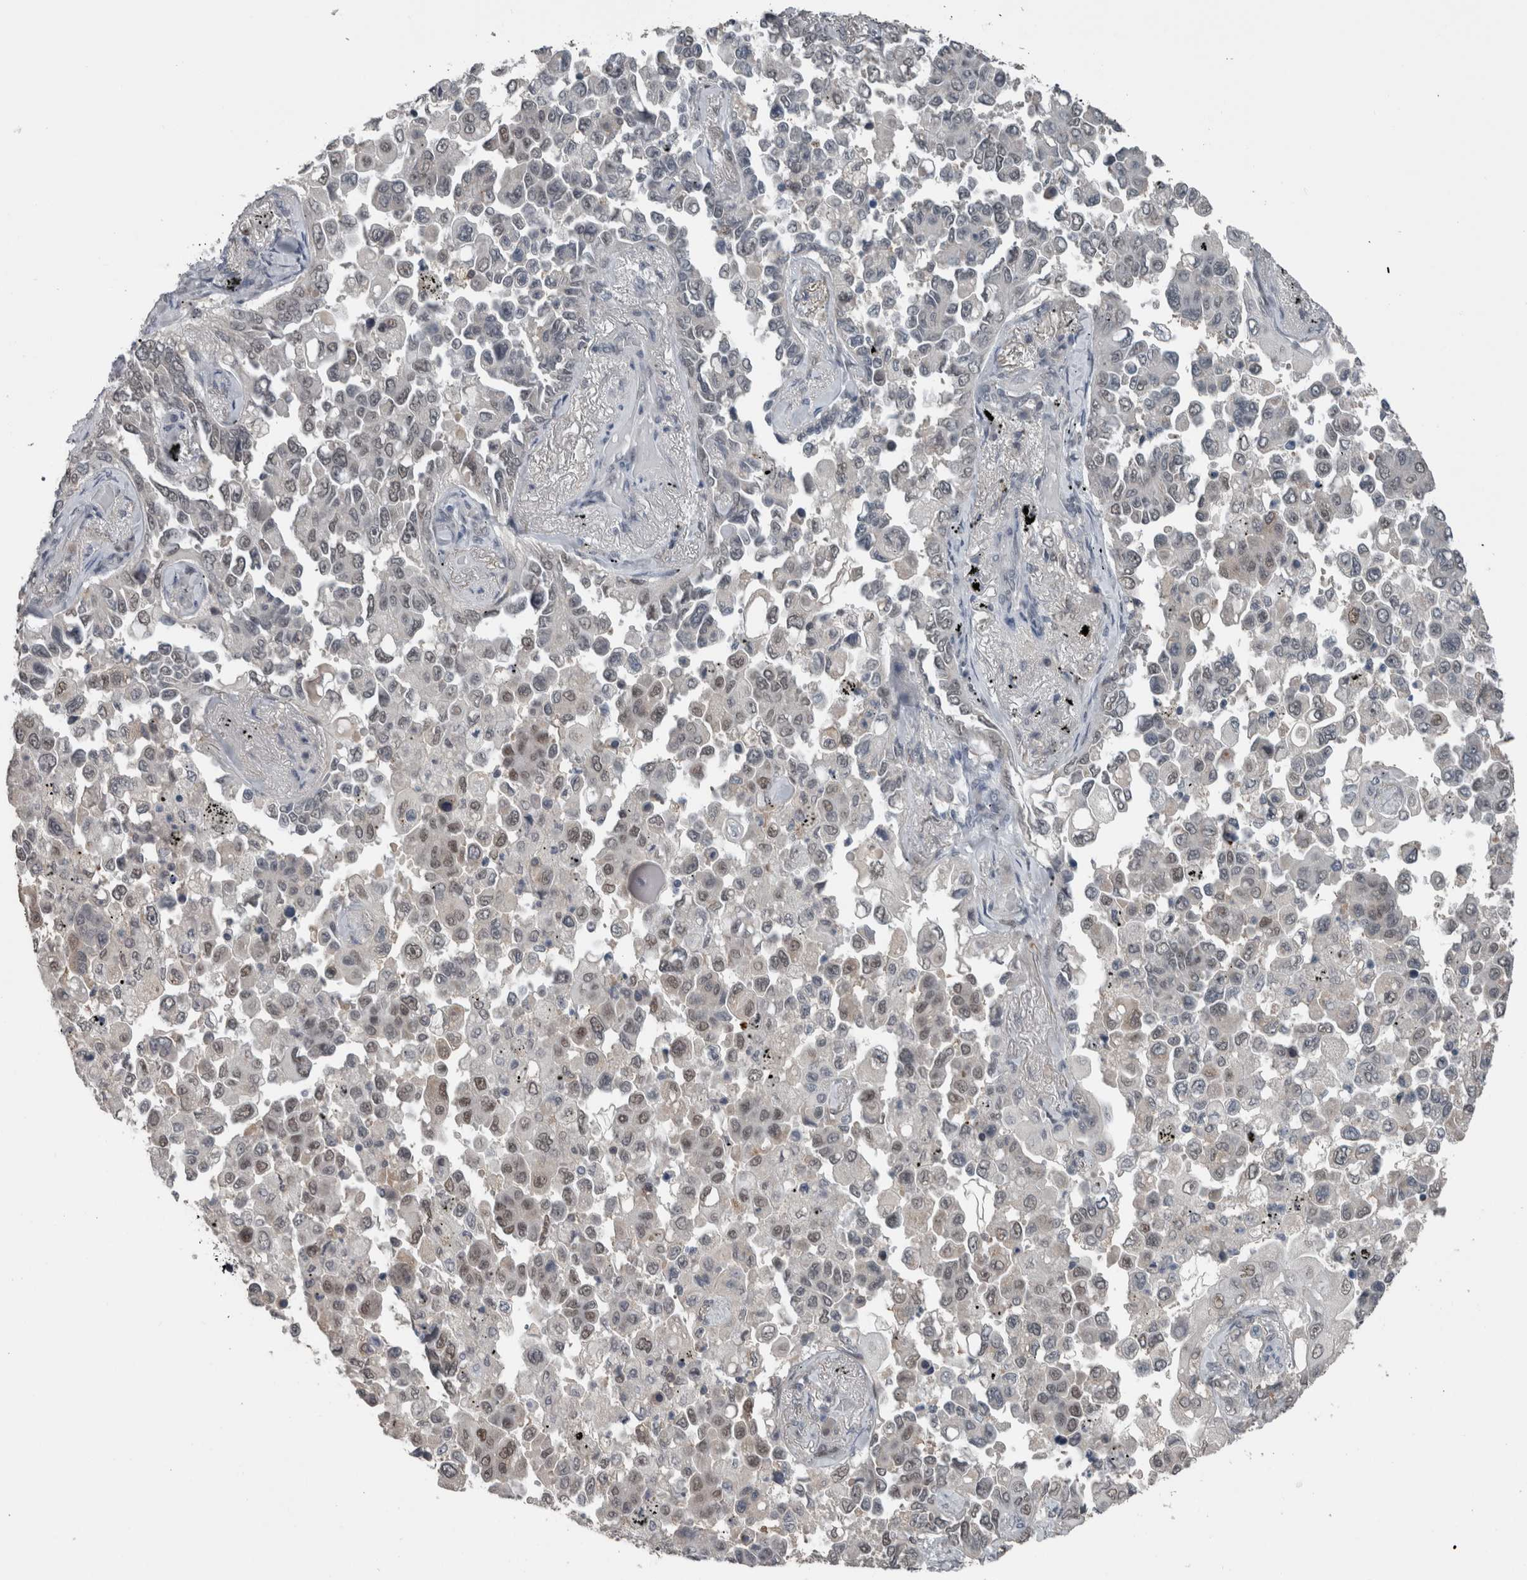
{"staining": {"intensity": "weak", "quantity": "<25%", "location": "nuclear"}, "tissue": "lung cancer", "cell_type": "Tumor cells", "image_type": "cancer", "snomed": [{"axis": "morphology", "description": "Adenocarcinoma, NOS"}, {"axis": "topography", "description": "Lung"}], "caption": "High magnification brightfield microscopy of lung cancer stained with DAB (brown) and counterstained with hematoxylin (blue): tumor cells show no significant positivity. The staining was performed using DAB (3,3'-diaminobenzidine) to visualize the protein expression in brown, while the nuclei were stained in blue with hematoxylin (Magnification: 20x).", "gene": "ZBTB21", "patient": {"sex": "female", "age": 67}}